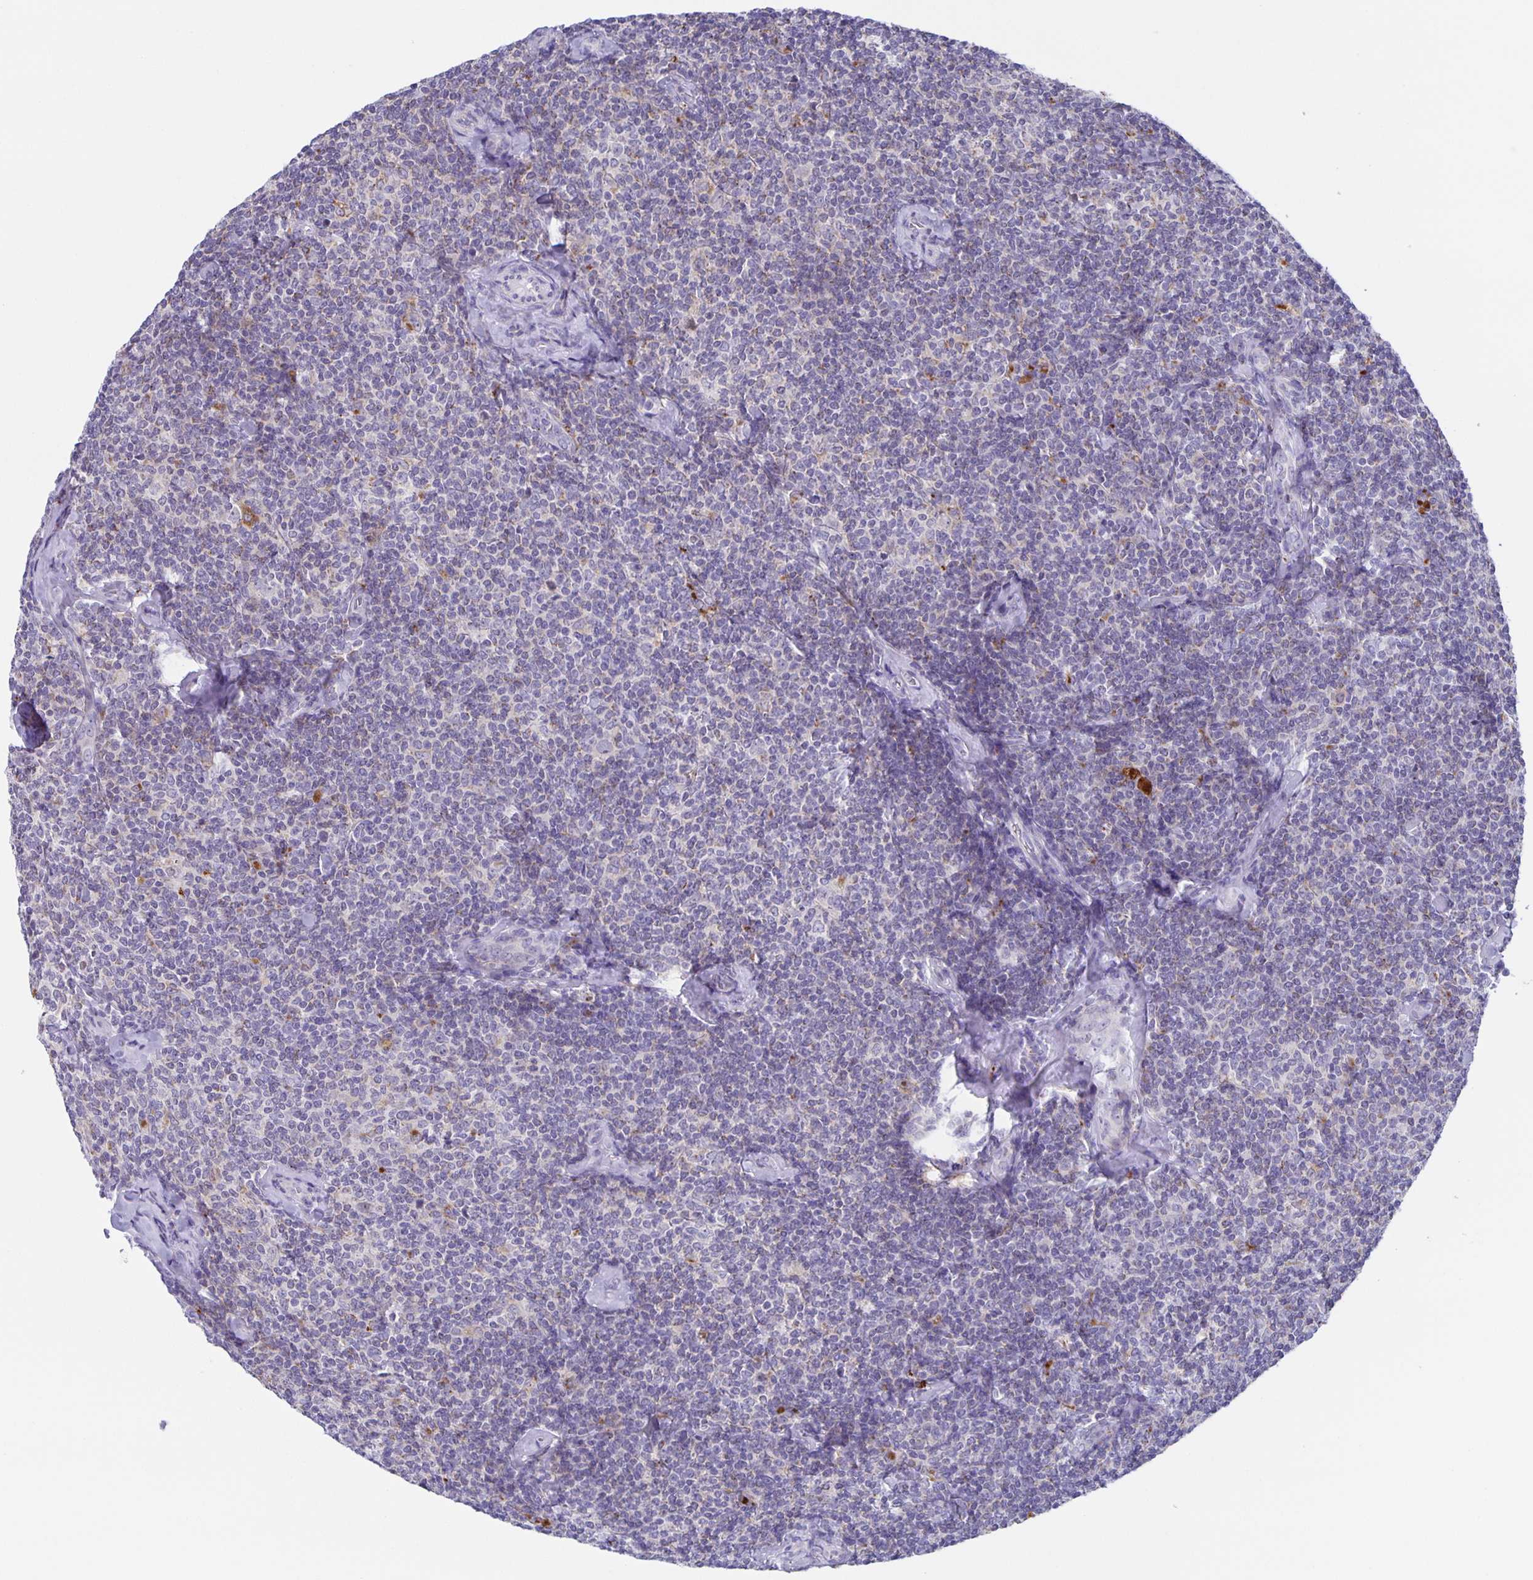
{"staining": {"intensity": "negative", "quantity": "none", "location": "none"}, "tissue": "lymphoma", "cell_type": "Tumor cells", "image_type": "cancer", "snomed": [{"axis": "morphology", "description": "Malignant lymphoma, non-Hodgkin's type, Low grade"}, {"axis": "topography", "description": "Lymph node"}], "caption": "Lymphoma stained for a protein using immunohistochemistry exhibits no staining tumor cells.", "gene": "LIPA", "patient": {"sex": "female", "age": 56}}